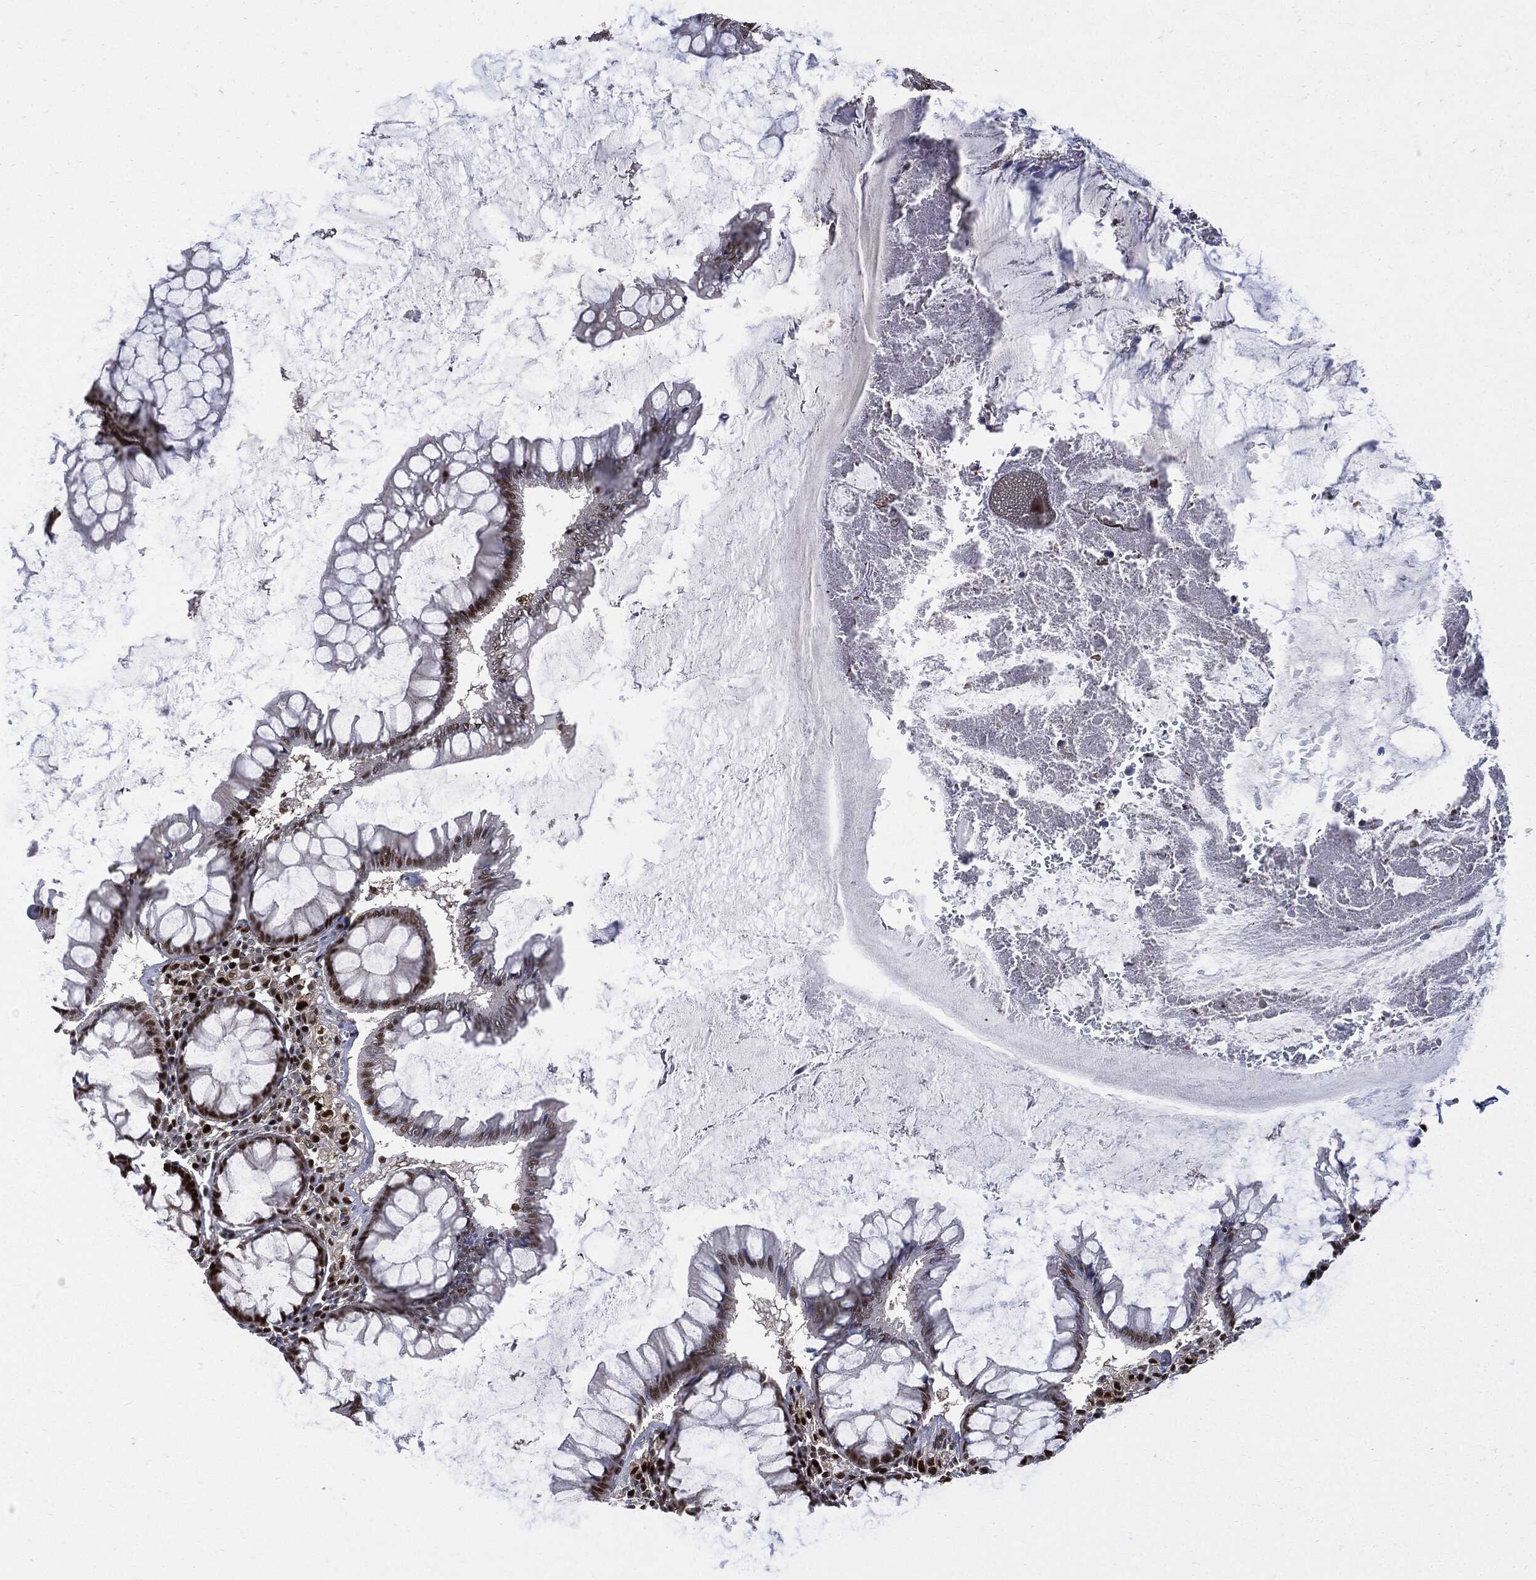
{"staining": {"intensity": "strong", "quantity": "<25%", "location": "nuclear"}, "tissue": "colon", "cell_type": "Endothelial cells", "image_type": "normal", "snomed": [{"axis": "morphology", "description": "Normal tissue, NOS"}, {"axis": "topography", "description": "Colon"}], "caption": "Immunohistochemical staining of unremarkable colon reveals <25% levels of strong nuclear protein positivity in approximately <25% of endothelial cells.", "gene": "PCNA", "patient": {"sex": "male", "age": 65}}